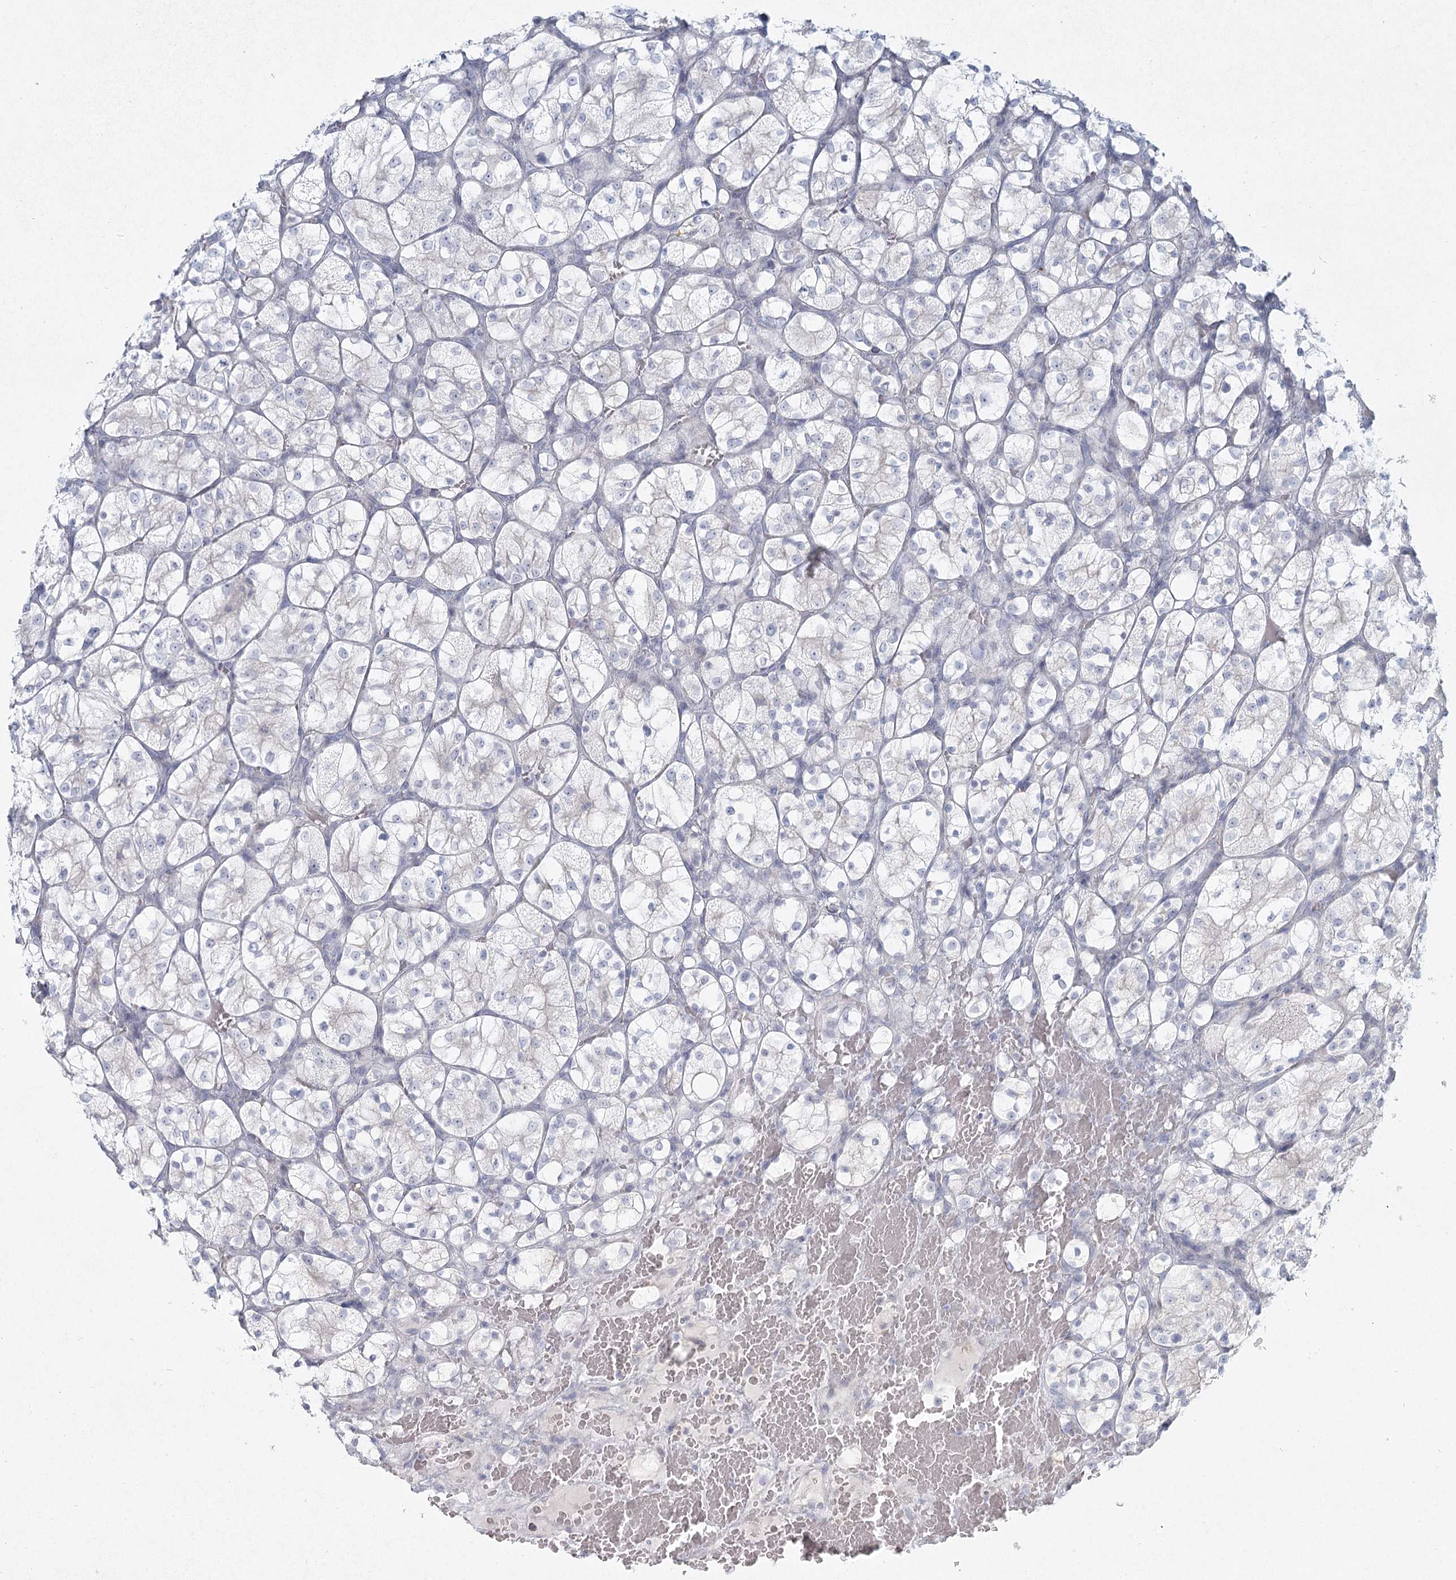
{"staining": {"intensity": "negative", "quantity": "none", "location": "none"}, "tissue": "renal cancer", "cell_type": "Tumor cells", "image_type": "cancer", "snomed": [{"axis": "morphology", "description": "Adenocarcinoma, NOS"}, {"axis": "topography", "description": "Kidney"}], "caption": "High power microscopy image of an IHC image of renal cancer (adenocarcinoma), revealing no significant positivity in tumor cells. (DAB immunohistochemistry (IHC), high magnification).", "gene": "LRP2BP", "patient": {"sex": "female", "age": 69}}